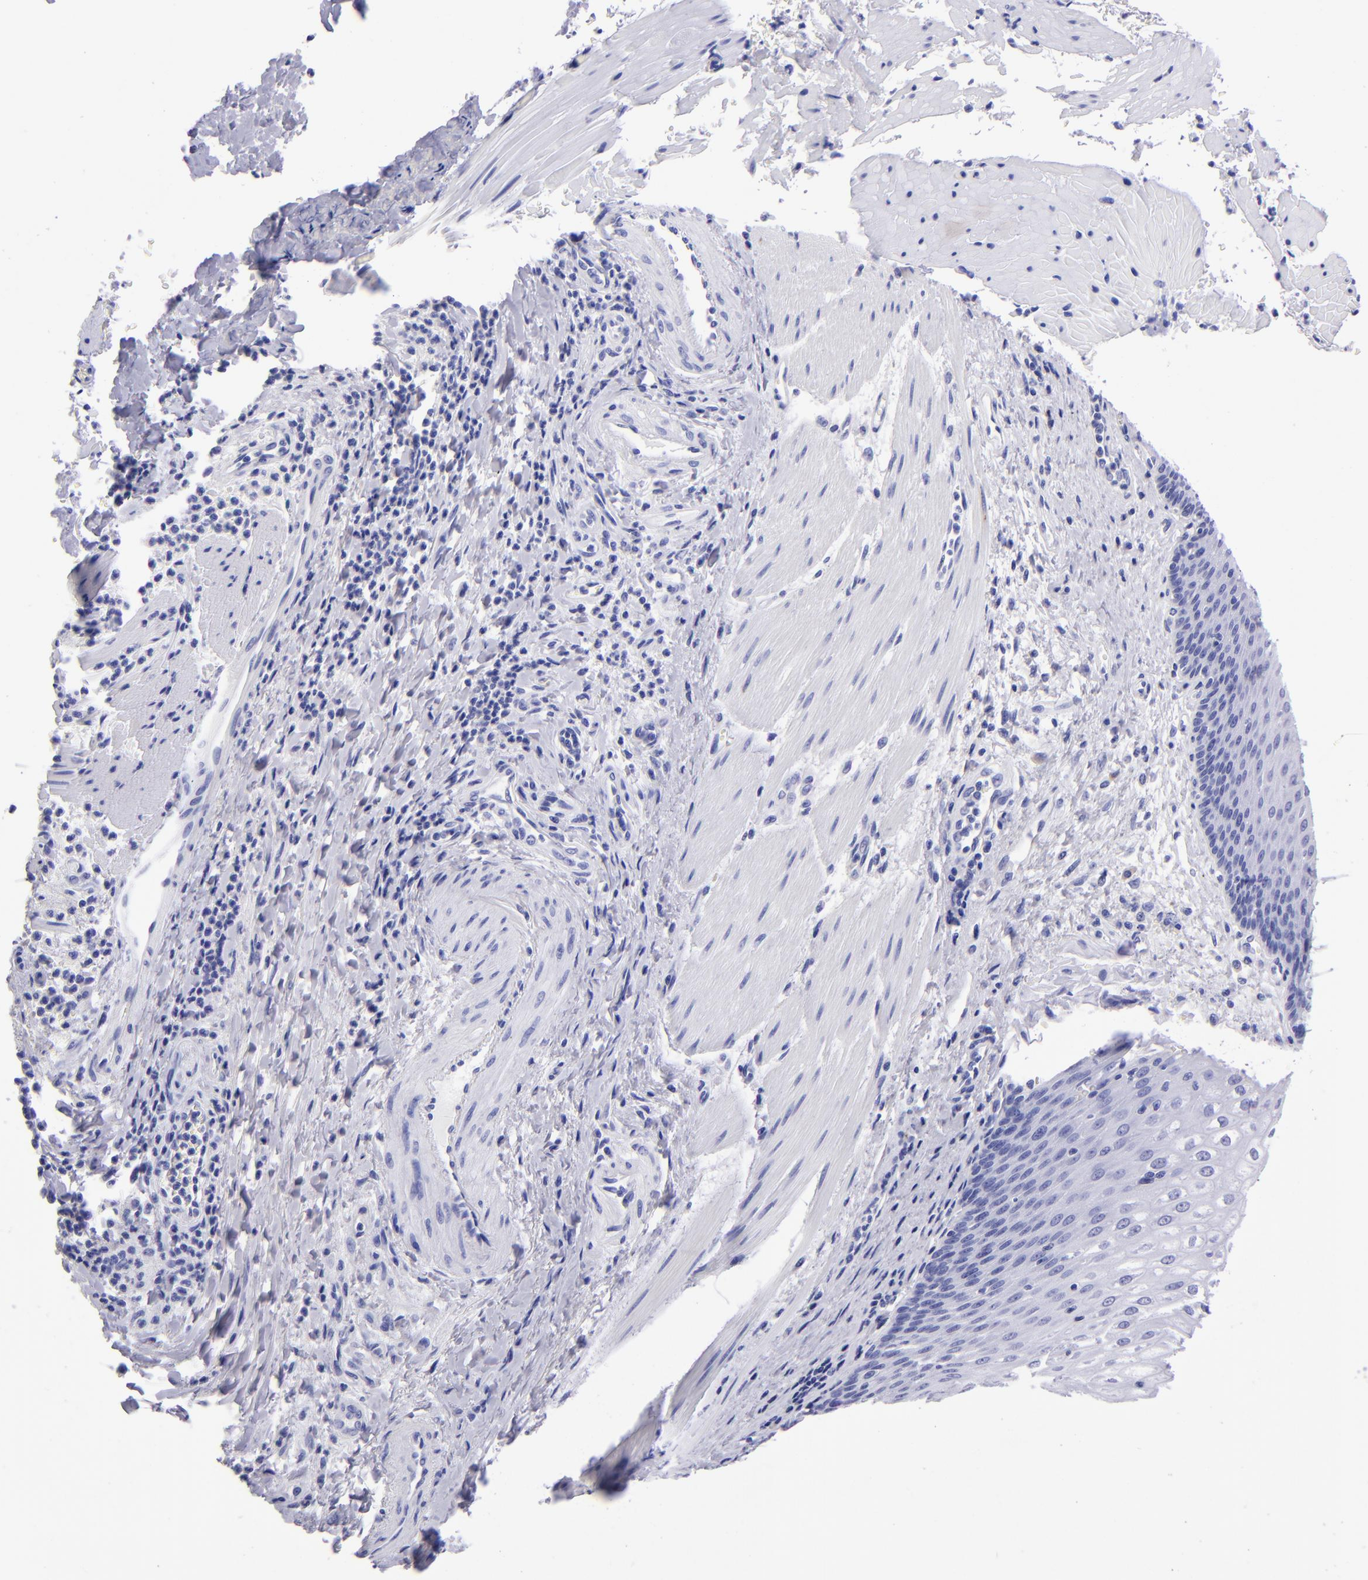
{"staining": {"intensity": "negative", "quantity": "none", "location": "none"}, "tissue": "esophagus", "cell_type": "Squamous epithelial cells", "image_type": "normal", "snomed": [{"axis": "morphology", "description": "Normal tissue, NOS"}, {"axis": "topography", "description": "Esophagus"}], "caption": "Immunohistochemical staining of normal human esophagus shows no significant positivity in squamous epithelial cells. (IHC, brightfield microscopy, high magnification).", "gene": "TYRP1", "patient": {"sex": "female", "age": 61}}